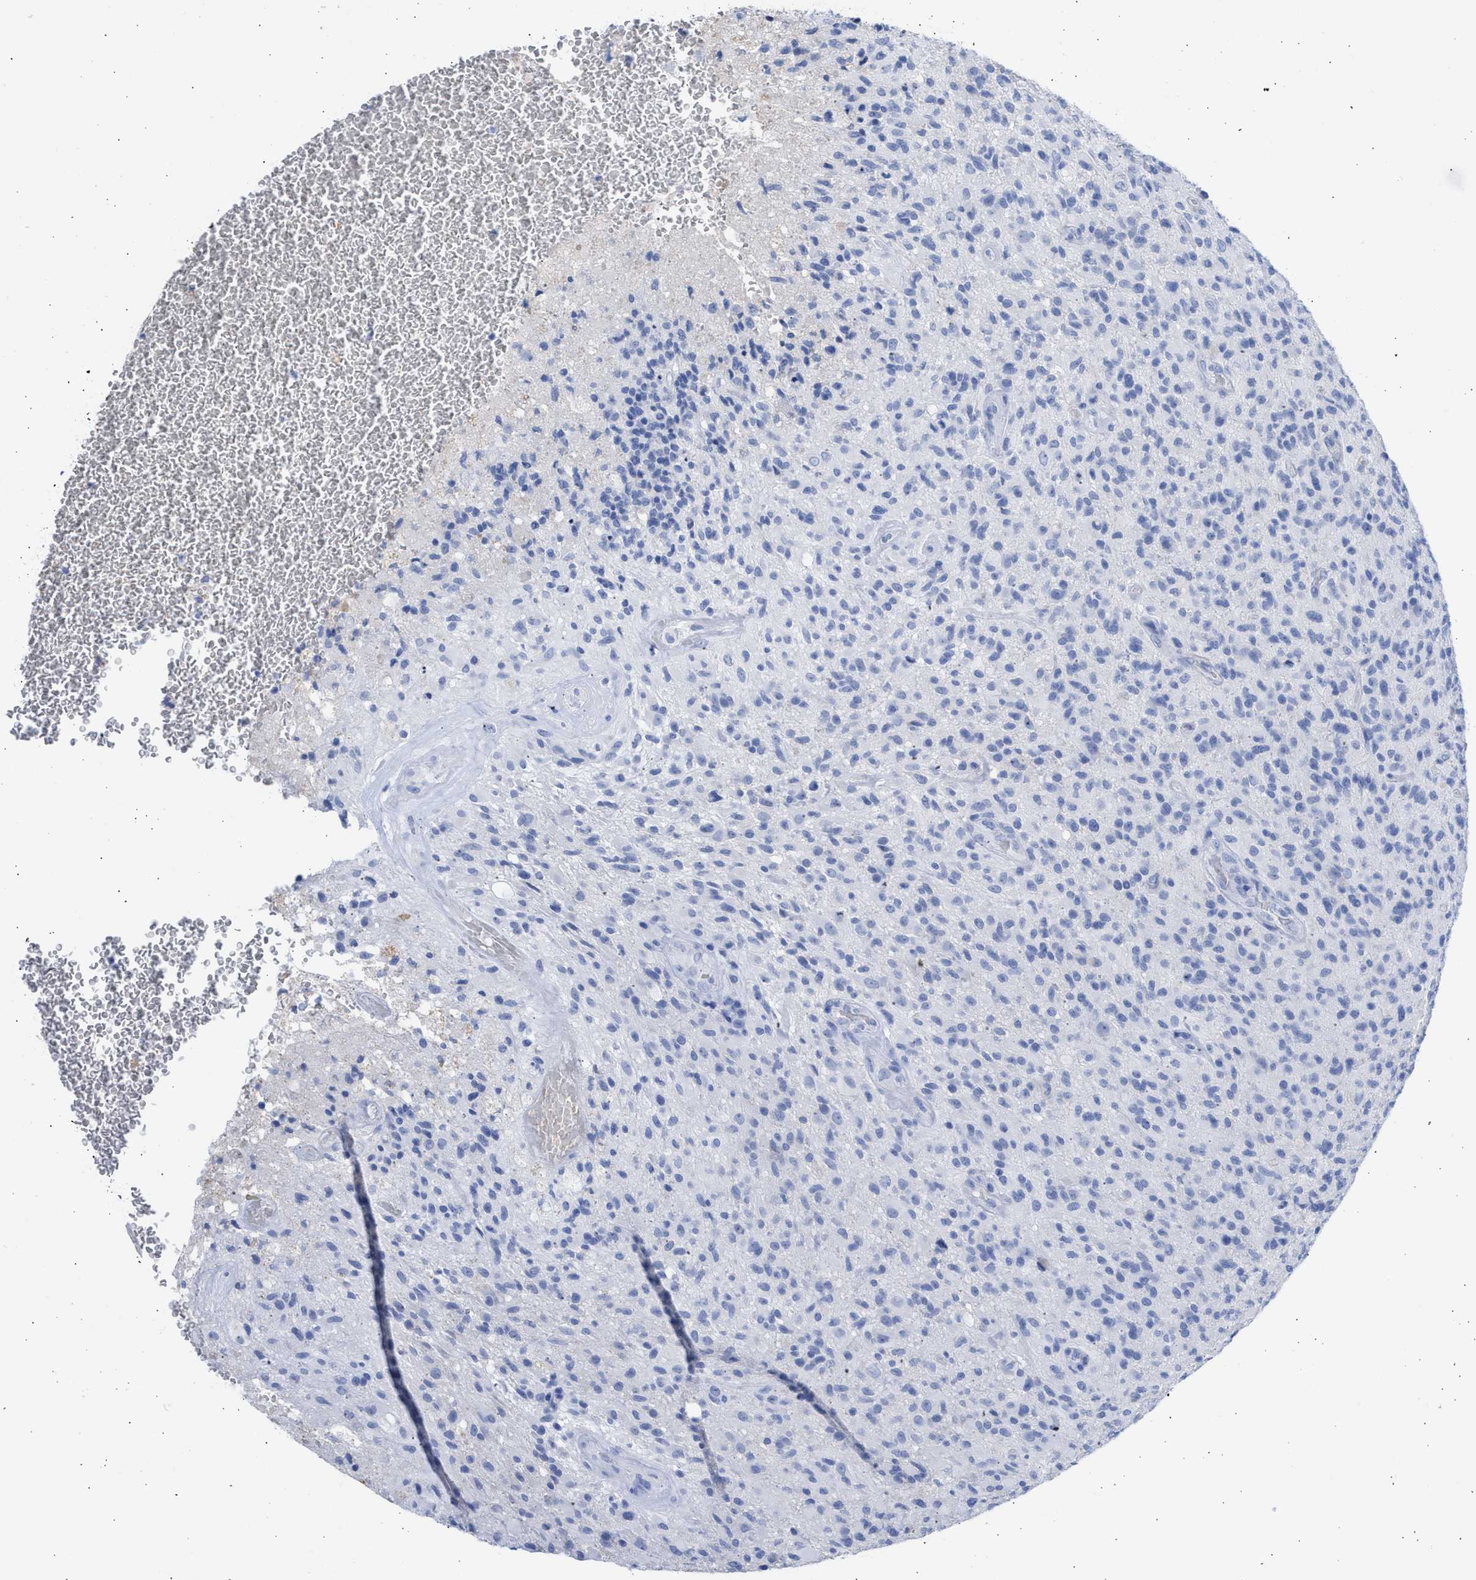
{"staining": {"intensity": "negative", "quantity": "none", "location": "none"}, "tissue": "glioma", "cell_type": "Tumor cells", "image_type": "cancer", "snomed": [{"axis": "morphology", "description": "Glioma, malignant, High grade"}, {"axis": "topography", "description": "Brain"}], "caption": "The histopathology image demonstrates no staining of tumor cells in high-grade glioma (malignant).", "gene": "RSPH1", "patient": {"sex": "male", "age": 71}}